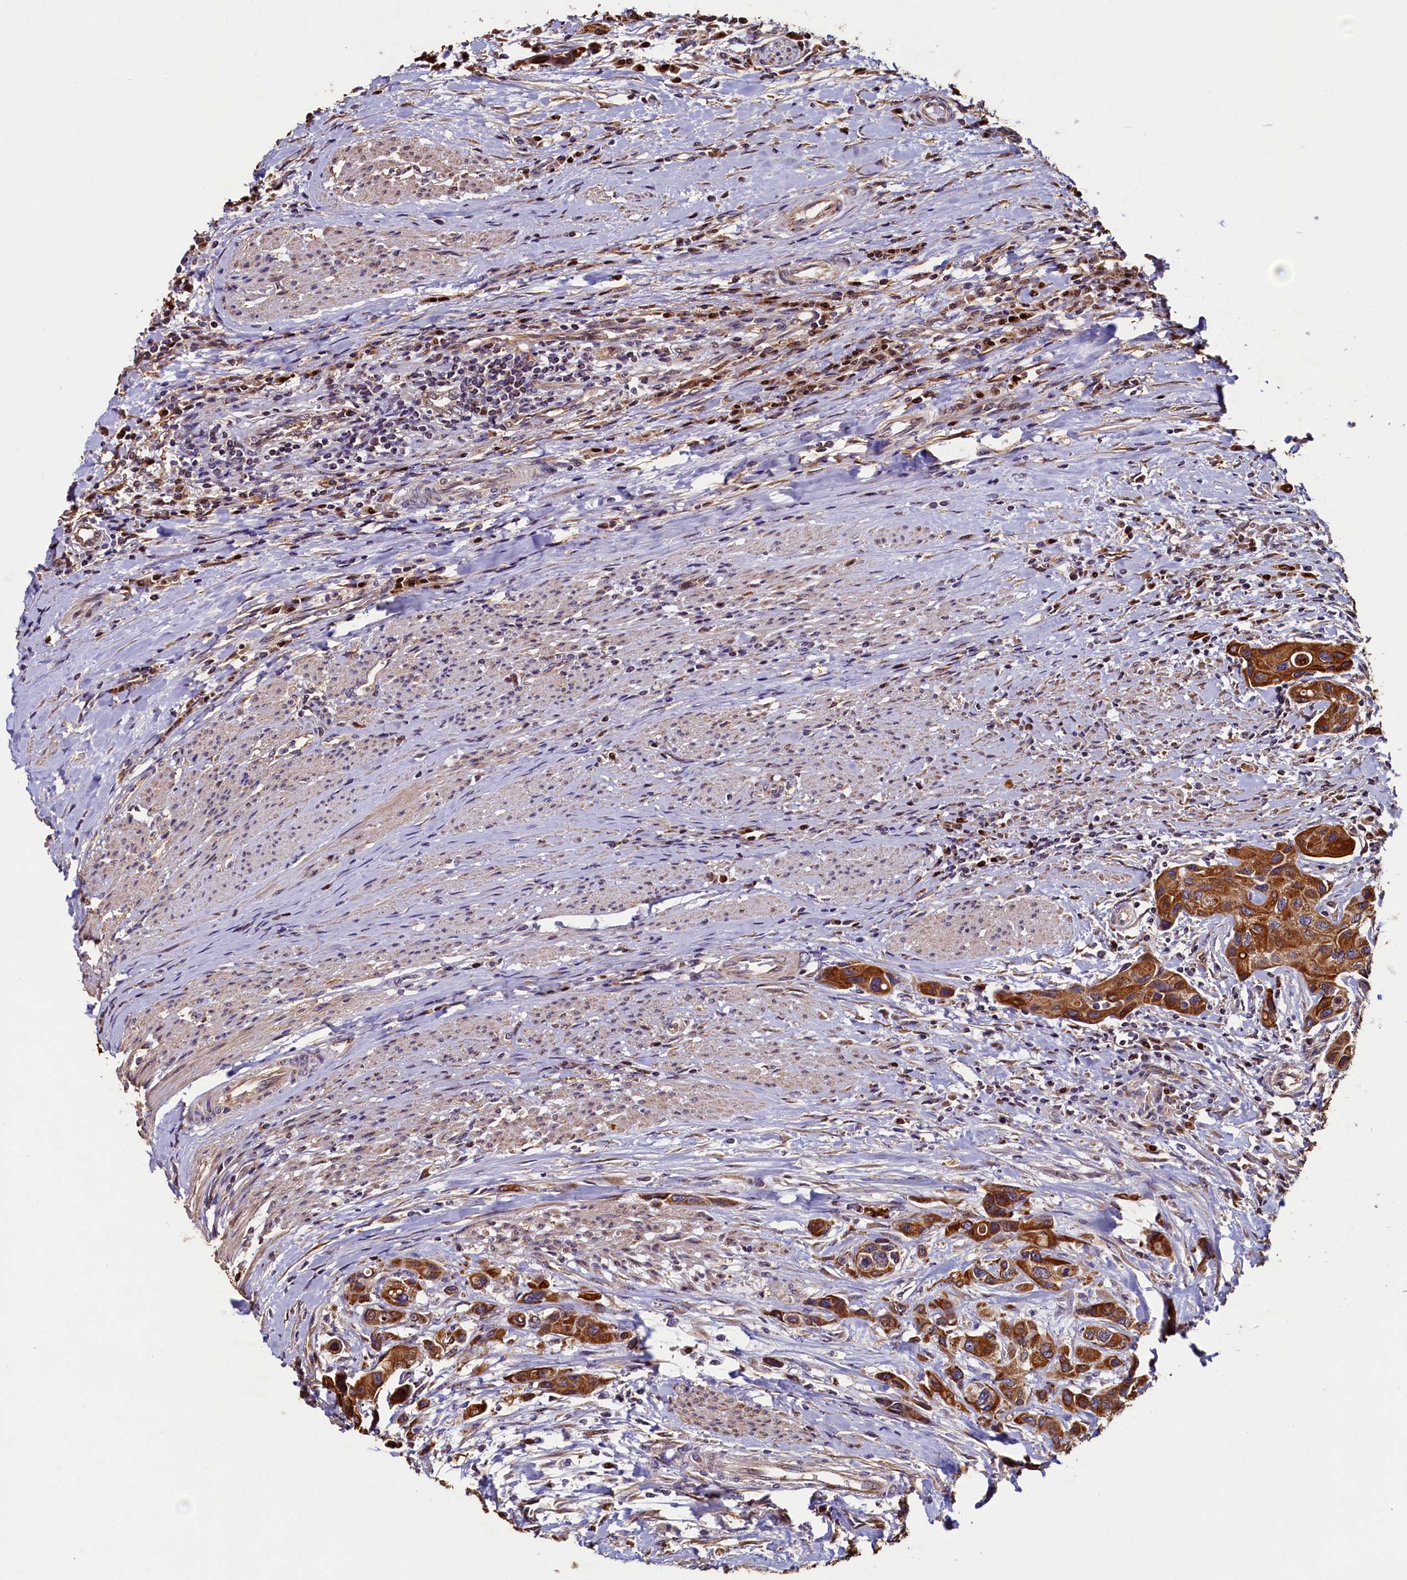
{"staining": {"intensity": "strong", "quantity": ">75%", "location": "cytoplasmic/membranous"}, "tissue": "urothelial cancer", "cell_type": "Tumor cells", "image_type": "cancer", "snomed": [{"axis": "morphology", "description": "Normal tissue, NOS"}, {"axis": "morphology", "description": "Urothelial carcinoma, High grade"}, {"axis": "topography", "description": "Vascular tissue"}, {"axis": "topography", "description": "Urinary bladder"}], "caption": "The immunohistochemical stain labels strong cytoplasmic/membranous expression in tumor cells of urothelial carcinoma (high-grade) tissue.", "gene": "NCKAP5L", "patient": {"sex": "female", "age": 56}}